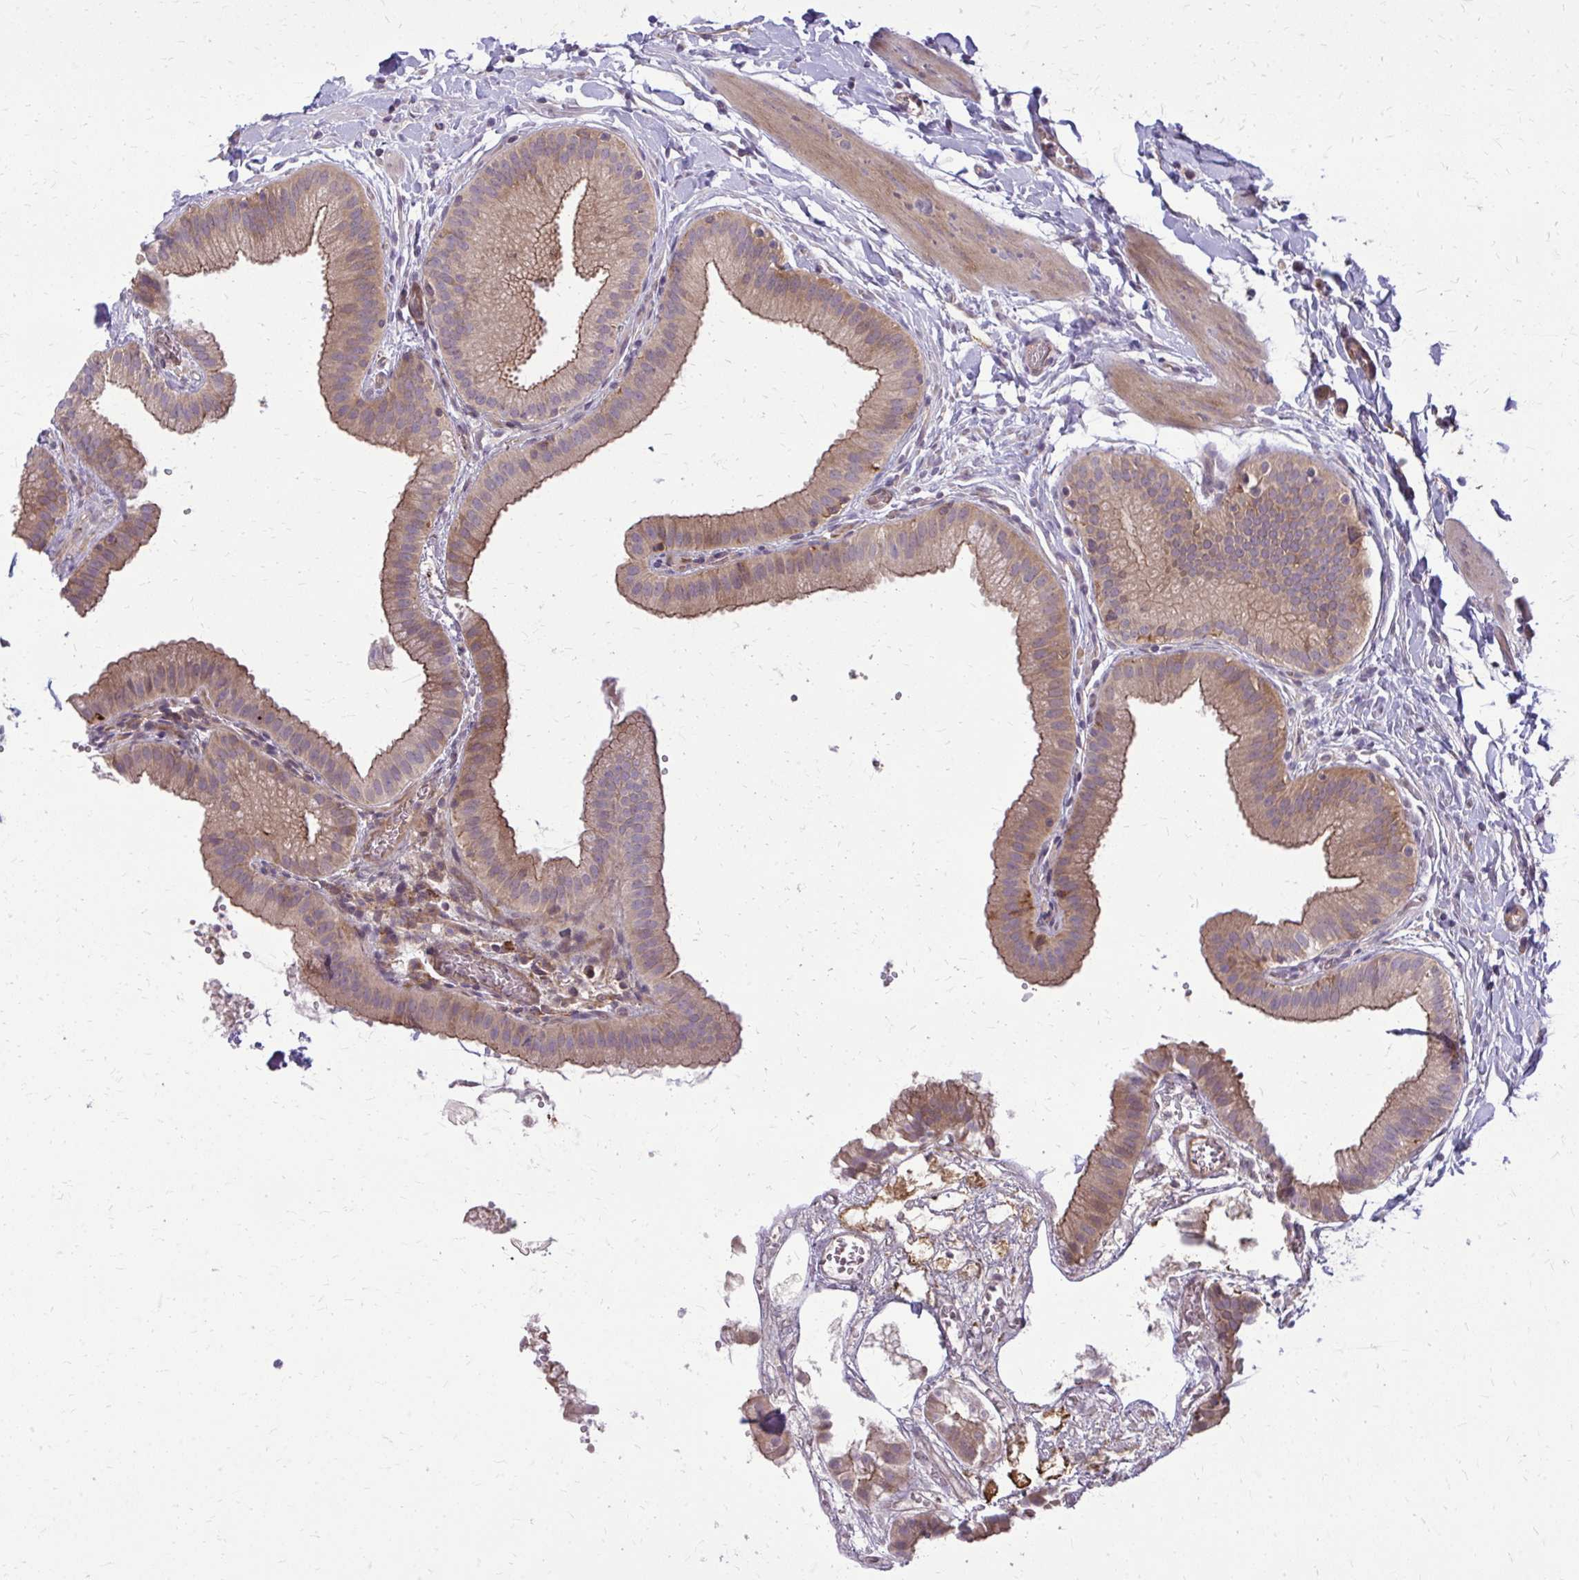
{"staining": {"intensity": "moderate", "quantity": ">75%", "location": "cytoplasmic/membranous"}, "tissue": "gallbladder", "cell_type": "Glandular cells", "image_type": "normal", "snomed": [{"axis": "morphology", "description": "Normal tissue, NOS"}, {"axis": "topography", "description": "Gallbladder"}], "caption": "Immunohistochemistry micrograph of normal human gallbladder stained for a protein (brown), which displays medium levels of moderate cytoplasmic/membranous positivity in approximately >75% of glandular cells.", "gene": "OXNAD1", "patient": {"sex": "female", "age": 63}}